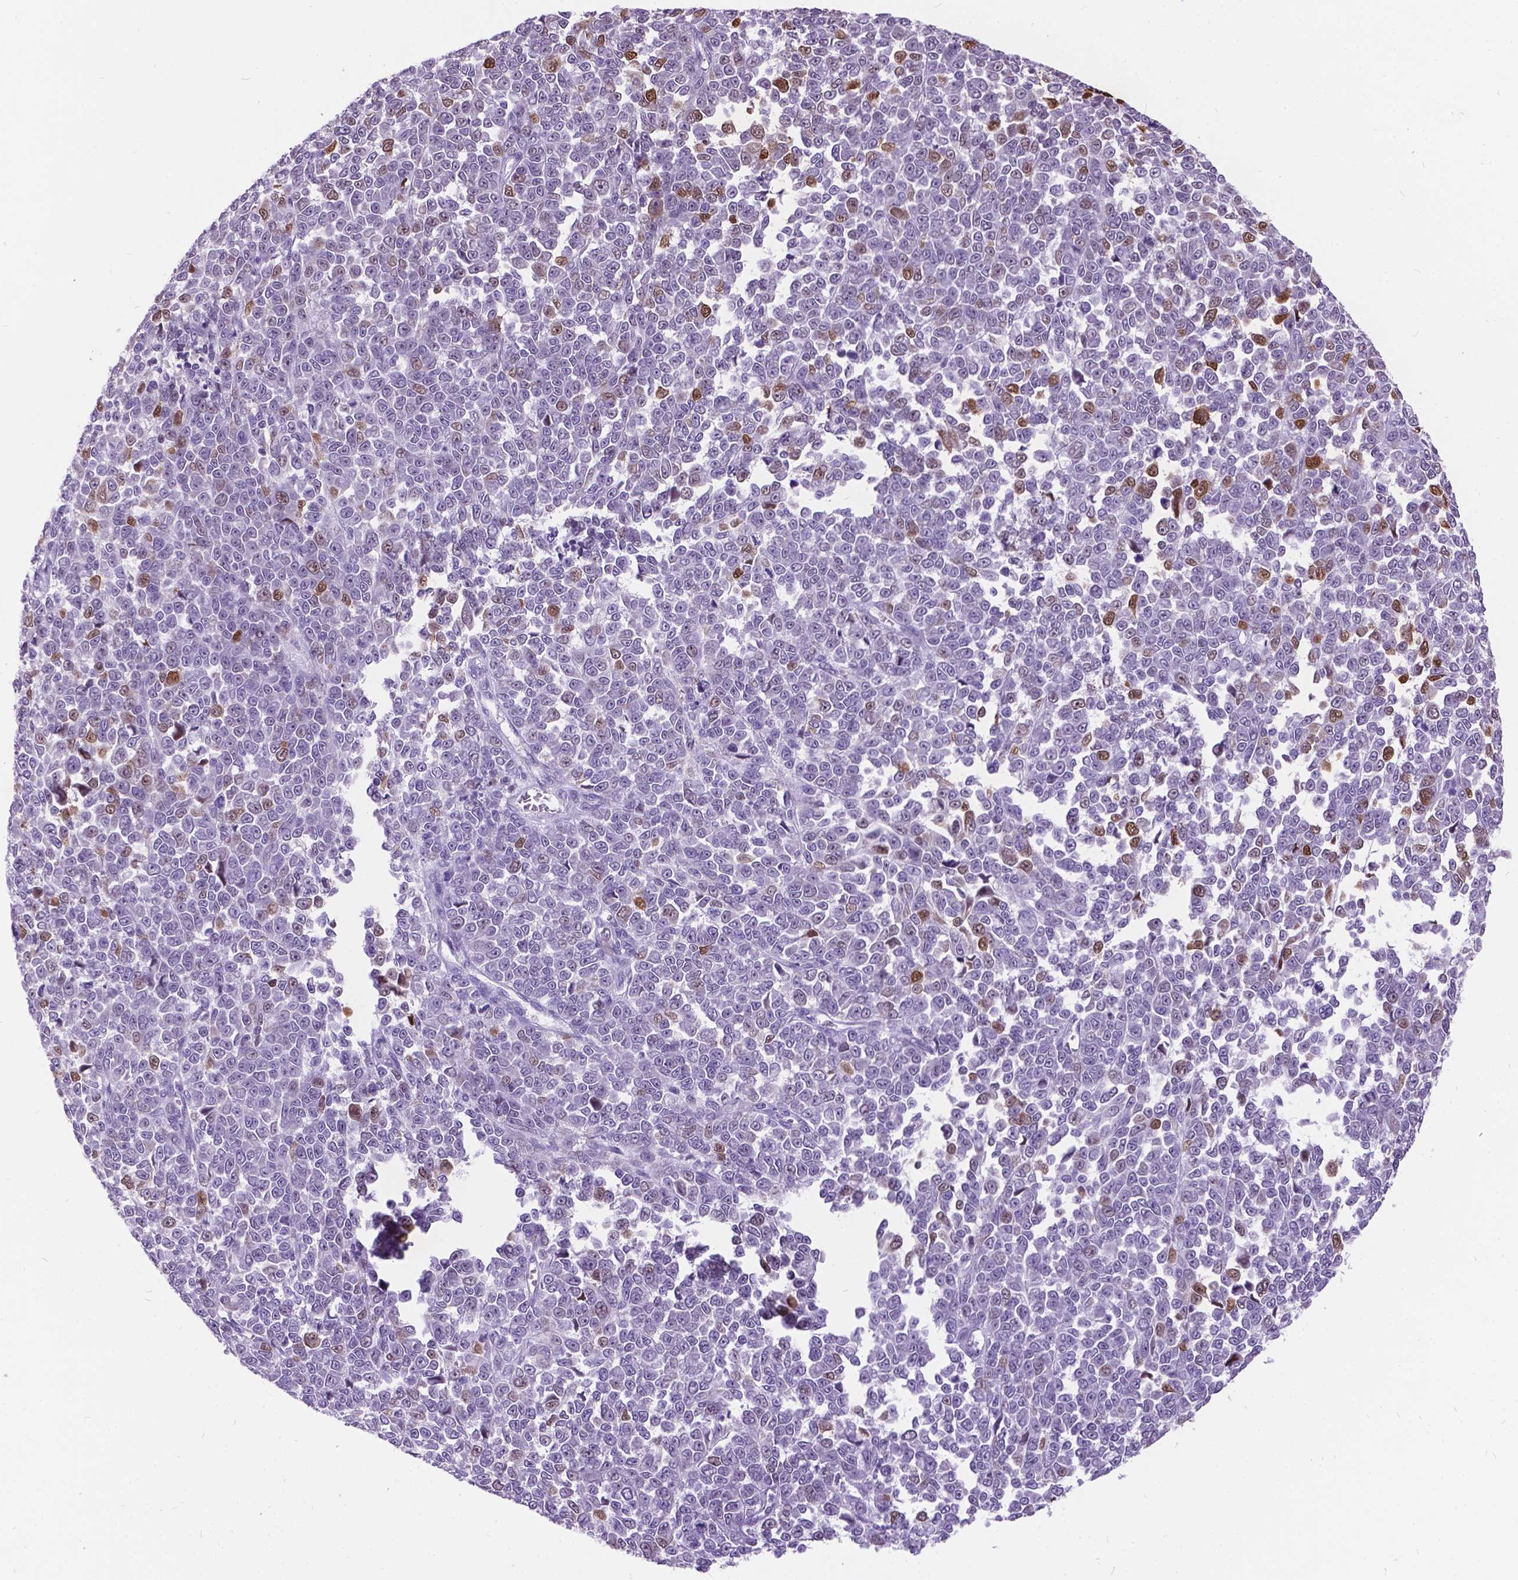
{"staining": {"intensity": "moderate", "quantity": "<25%", "location": "nuclear"}, "tissue": "melanoma", "cell_type": "Tumor cells", "image_type": "cancer", "snomed": [{"axis": "morphology", "description": "Malignant melanoma, NOS"}, {"axis": "topography", "description": "Skin"}], "caption": "Immunohistochemical staining of human melanoma reveals low levels of moderate nuclear positivity in approximately <25% of tumor cells.", "gene": "DPF3", "patient": {"sex": "female", "age": 95}}